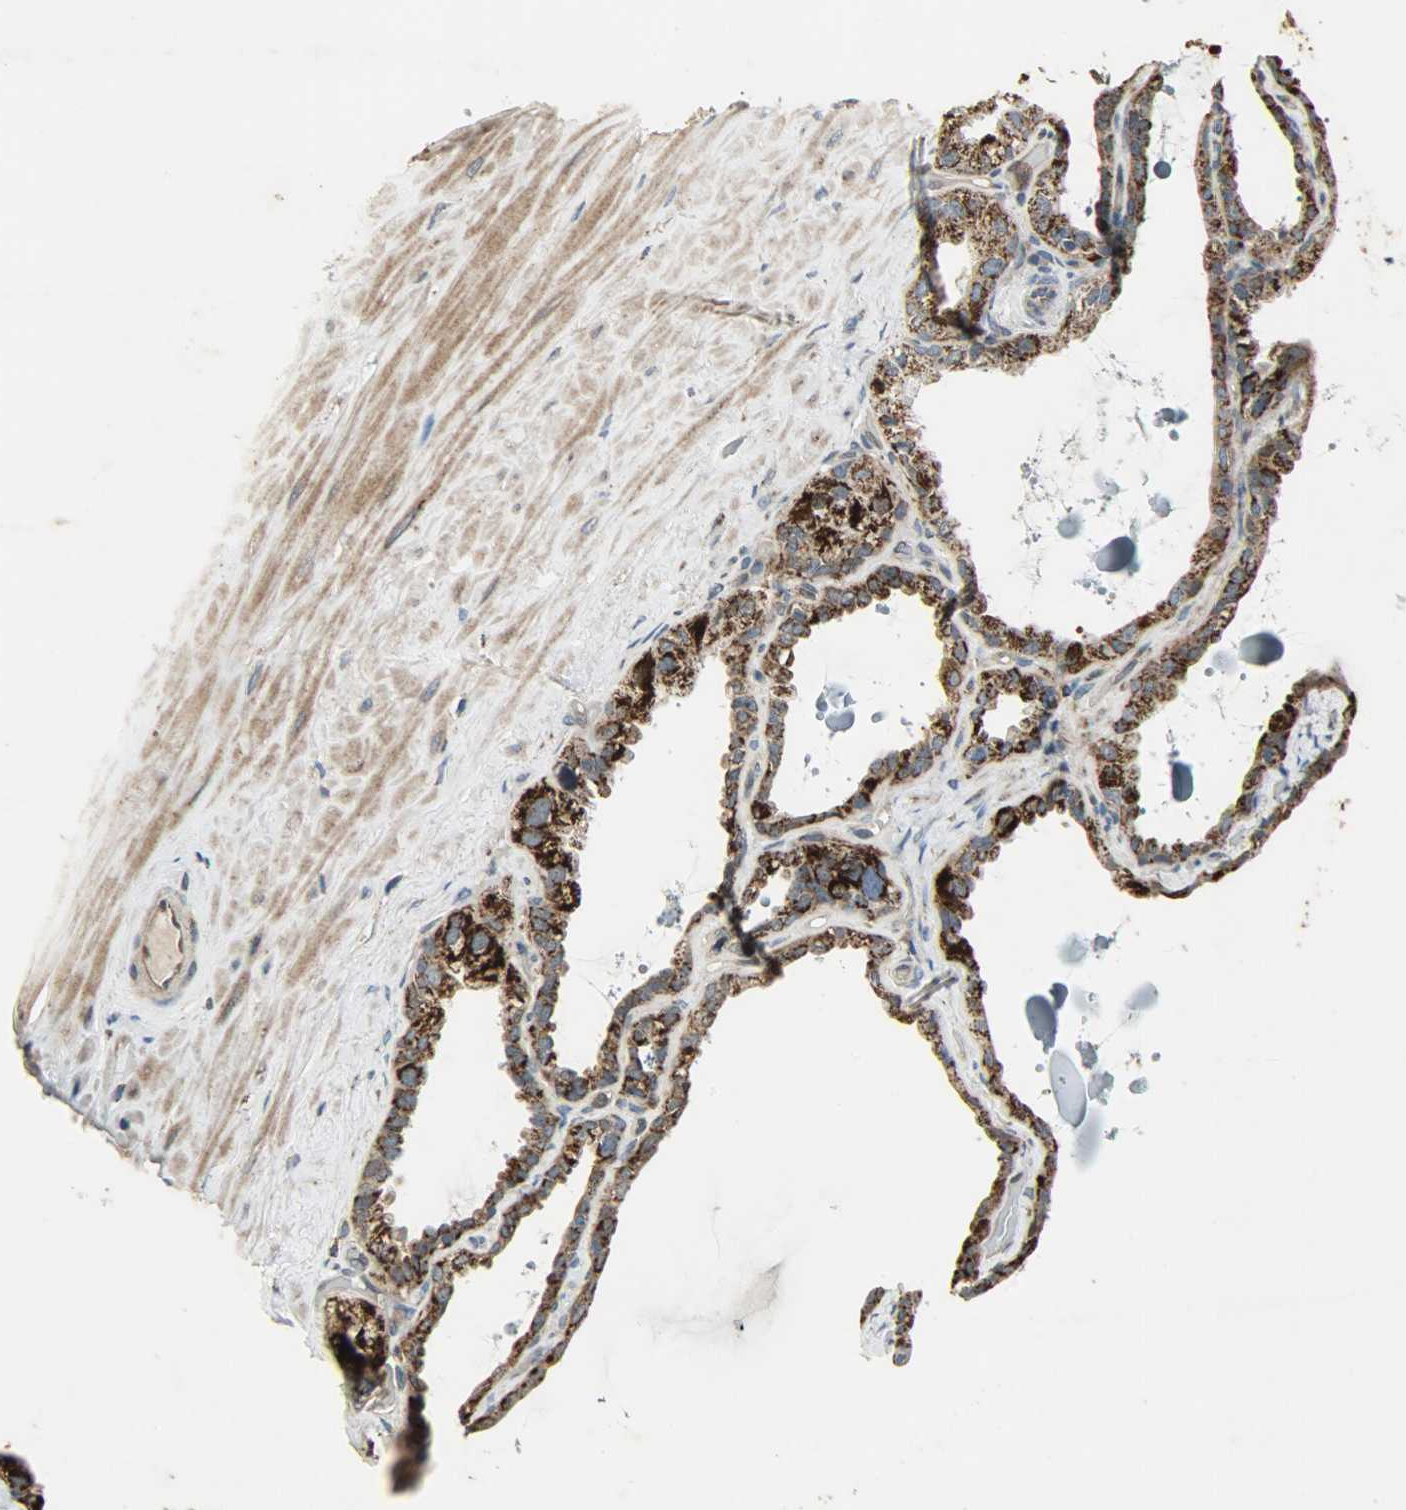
{"staining": {"intensity": "strong", "quantity": ">75%", "location": "cytoplasmic/membranous"}, "tissue": "seminal vesicle", "cell_type": "Glandular cells", "image_type": "normal", "snomed": [{"axis": "morphology", "description": "Normal tissue, NOS"}, {"axis": "morphology", "description": "Inflammation, NOS"}, {"axis": "topography", "description": "Urinary bladder"}, {"axis": "topography", "description": "Prostate"}, {"axis": "topography", "description": "Seminal veicle"}], "caption": "A high amount of strong cytoplasmic/membranous positivity is present in about >75% of glandular cells in benign seminal vesicle.", "gene": "AMT", "patient": {"sex": "male", "age": 82}}